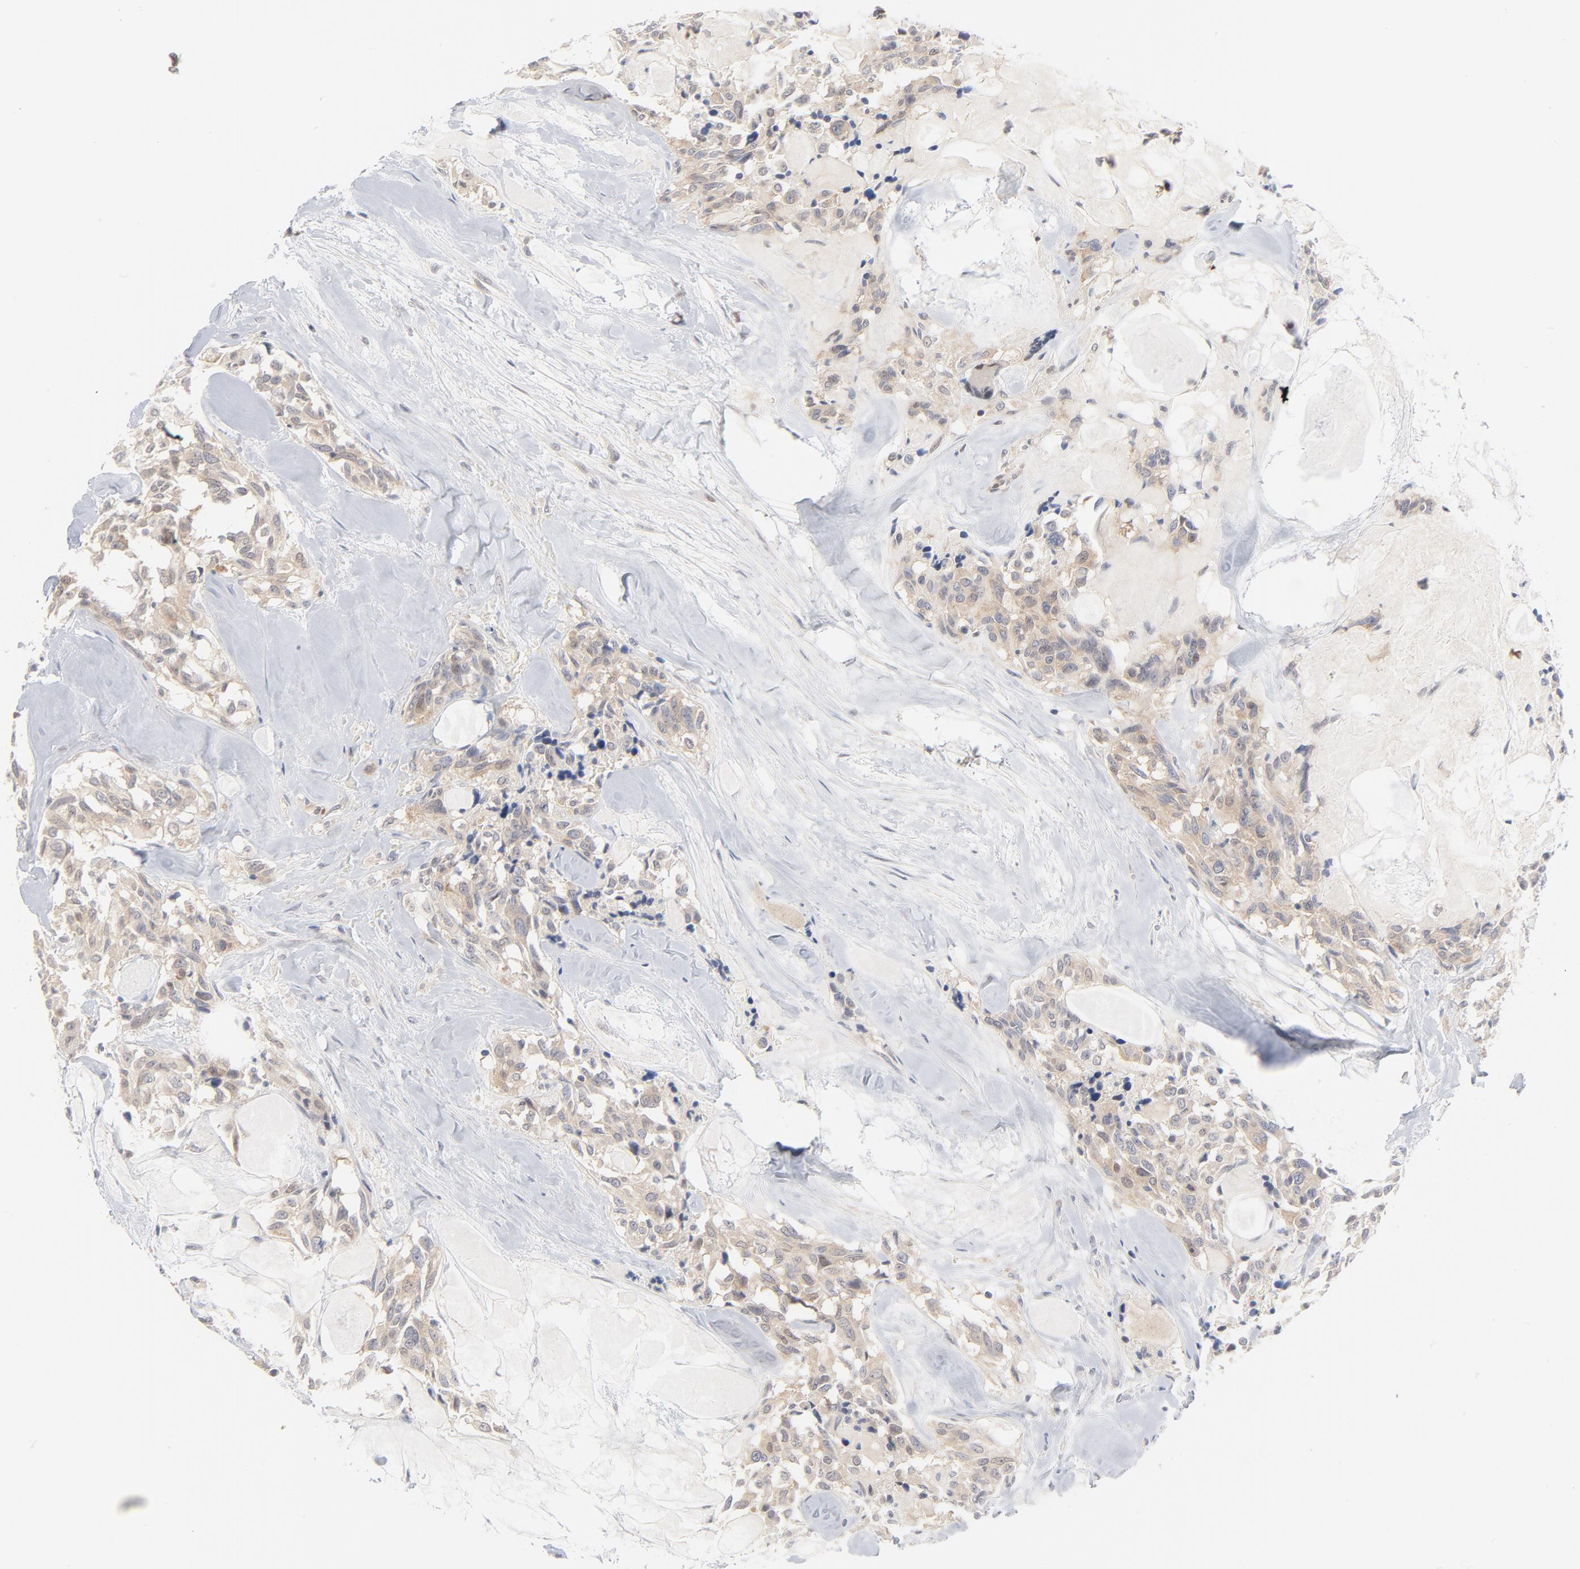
{"staining": {"intensity": "weak", "quantity": "25%-75%", "location": "cytoplasmic/membranous"}, "tissue": "thyroid cancer", "cell_type": "Tumor cells", "image_type": "cancer", "snomed": [{"axis": "morphology", "description": "Carcinoma, NOS"}, {"axis": "morphology", "description": "Carcinoid, malignant, NOS"}, {"axis": "topography", "description": "Thyroid gland"}], "caption": "DAB immunohistochemical staining of human thyroid carcinoma displays weak cytoplasmic/membranous protein positivity in approximately 25%-75% of tumor cells. Using DAB (3,3'-diaminobenzidine) (brown) and hematoxylin (blue) stains, captured at high magnification using brightfield microscopy.", "gene": "UBL4A", "patient": {"sex": "male", "age": 33}}